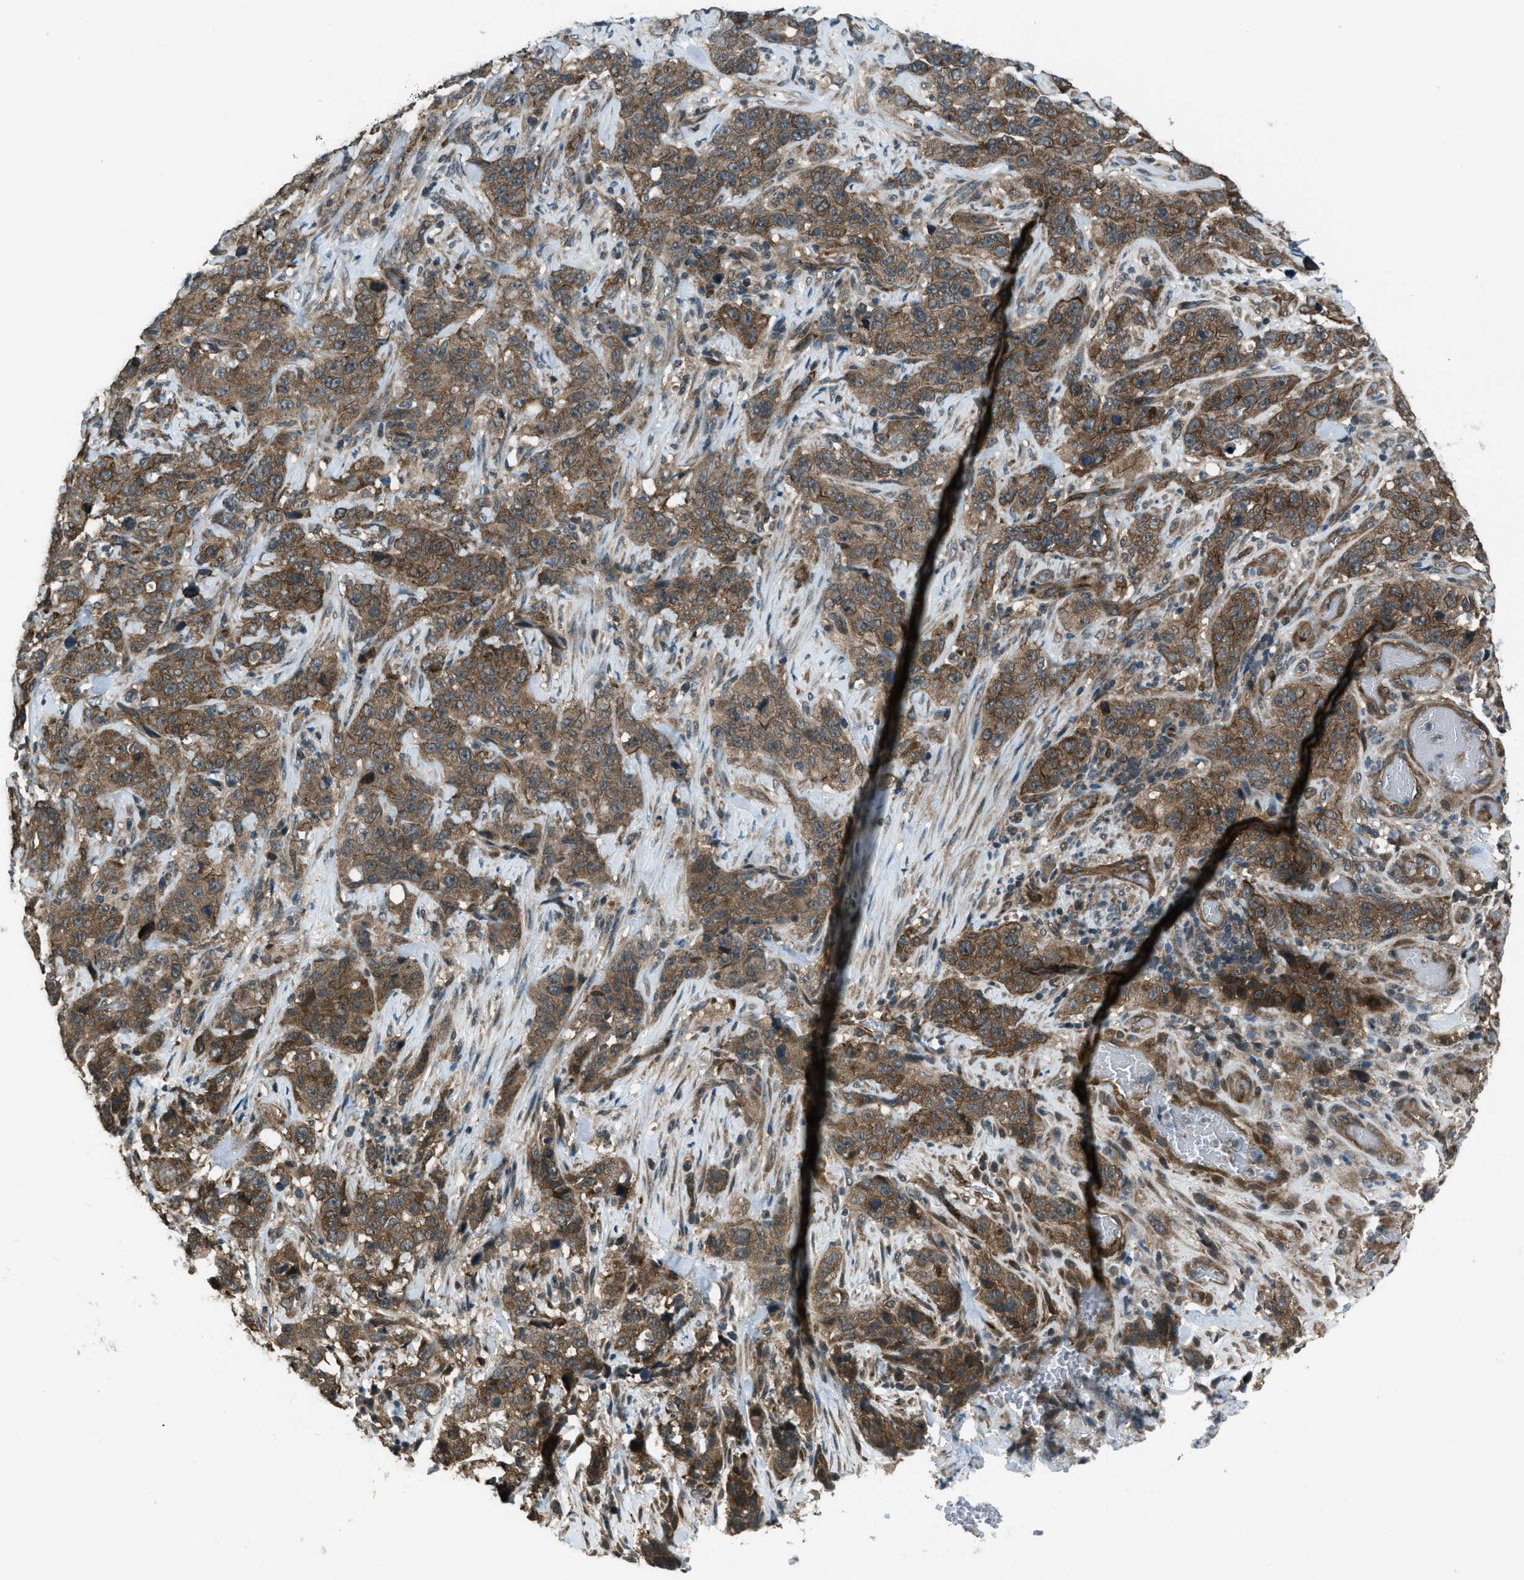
{"staining": {"intensity": "moderate", "quantity": ">75%", "location": "cytoplasmic/membranous"}, "tissue": "stomach cancer", "cell_type": "Tumor cells", "image_type": "cancer", "snomed": [{"axis": "morphology", "description": "Adenocarcinoma, NOS"}, {"axis": "topography", "description": "Stomach"}], "caption": "Moderate cytoplasmic/membranous expression is seen in approximately >75% of tumor cells in stomach cancer.", "gene": "ASAP2", "patient": {"sex": "male", "age": 48}}